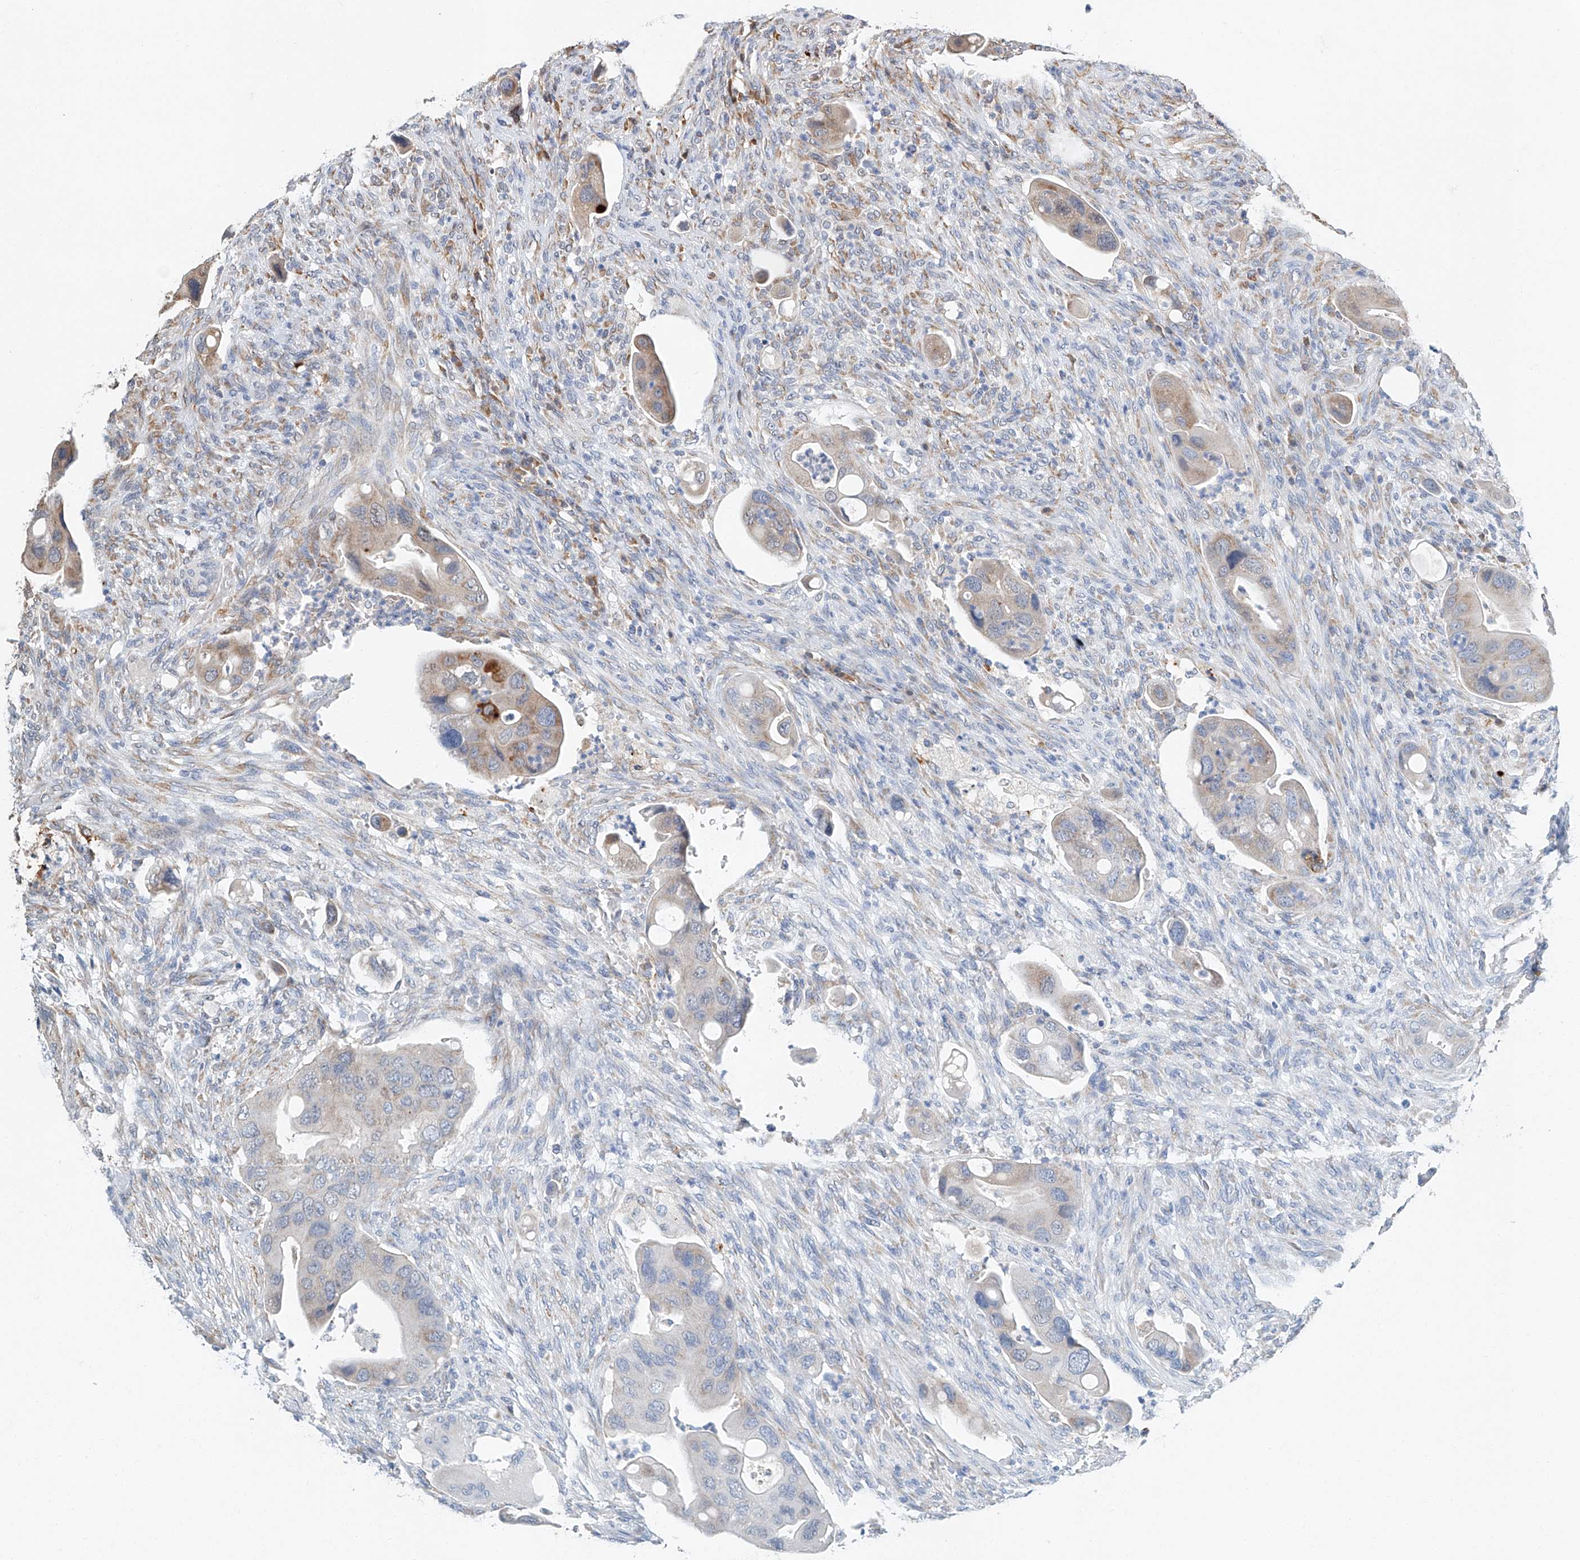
{"staining": {"intensity": "weak", "quantity": "25%-75%", "location": "cytoplasmic/membranous"}, "tissue": "colorectal cancer", "cell_type": "Tumor cells", "image_type": "cancer", "snomed": [{"axis": "morphology", "description": "Adenocarcinoma, NOS"}, {"axis": "topography", "description": "Rectum"}], "caption": "Tumor cells exhibit low levels of weak cytoplasmic/membranous staining in about 25%-75% of cells in human colorectal cancer.", "gene": "CTDP1", "patient": {"sex": "female", "age": 57}}